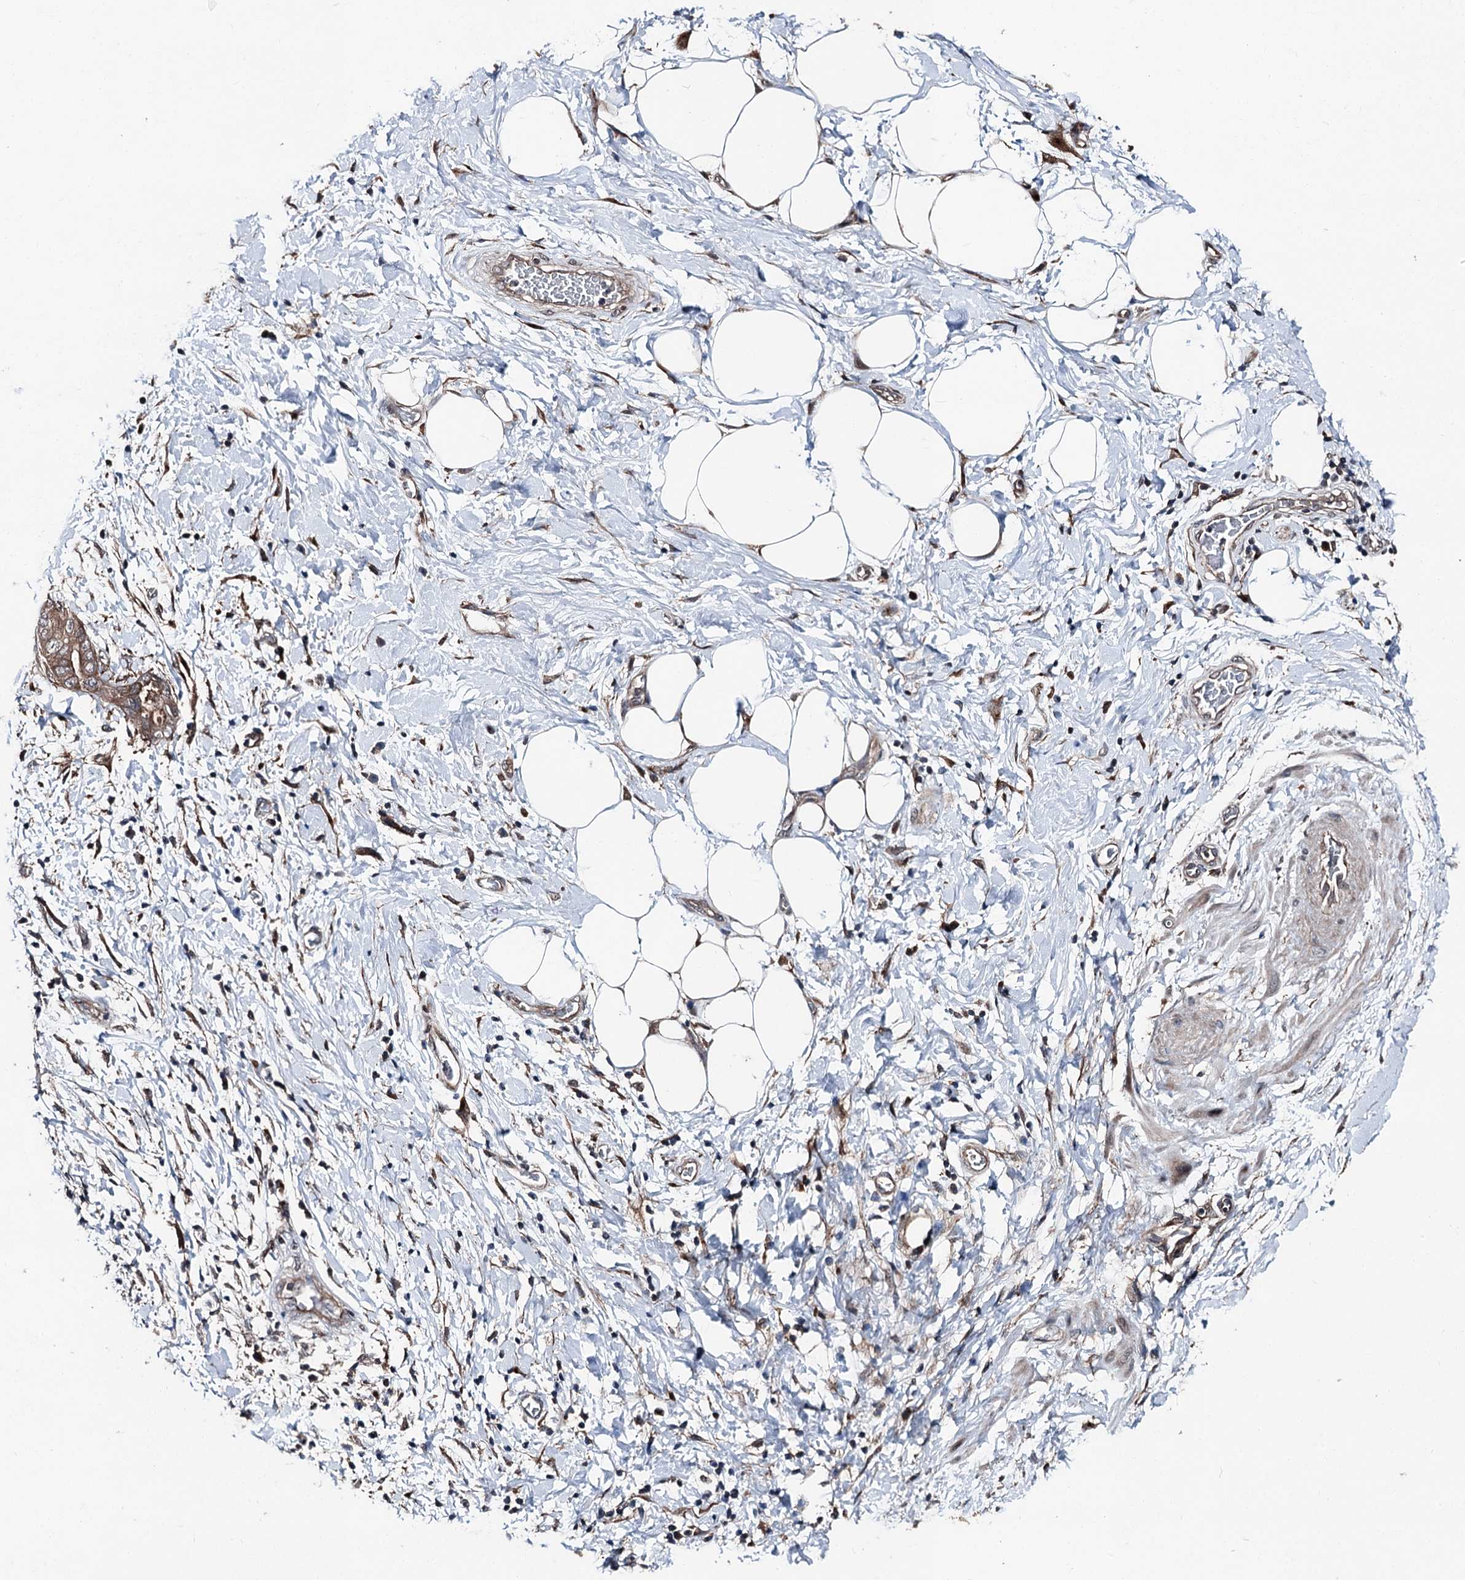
{"staining": {"intensity": "weak", "quantity": ">75%", "location": "cytoplasmic/membranous,nuclear"}, "tissue": "adipose tissue", "cell_type": "Adipocytes", "image_type": "normal", "snomed": [{"axis": "morphology", "description": "Normal tissue, NOS"}, {"axis": "morphology", "description": "Adenocarcinoma, NOS"}, {"axis": "topography", "description": "Pancreas"}, {"axis": "topography", "description": "Peripheral nerve tissue"}], "caption": "An immunohistochemistry (IHC) micrograph of normal tissue is shown. Protein staining in brown highlights weak cytoplasmic/membranous,nuclear positivity in adipose tissue within adipocytes.", "gene": "PSMD13", "patient": {"sex": "male", "age": 59}}